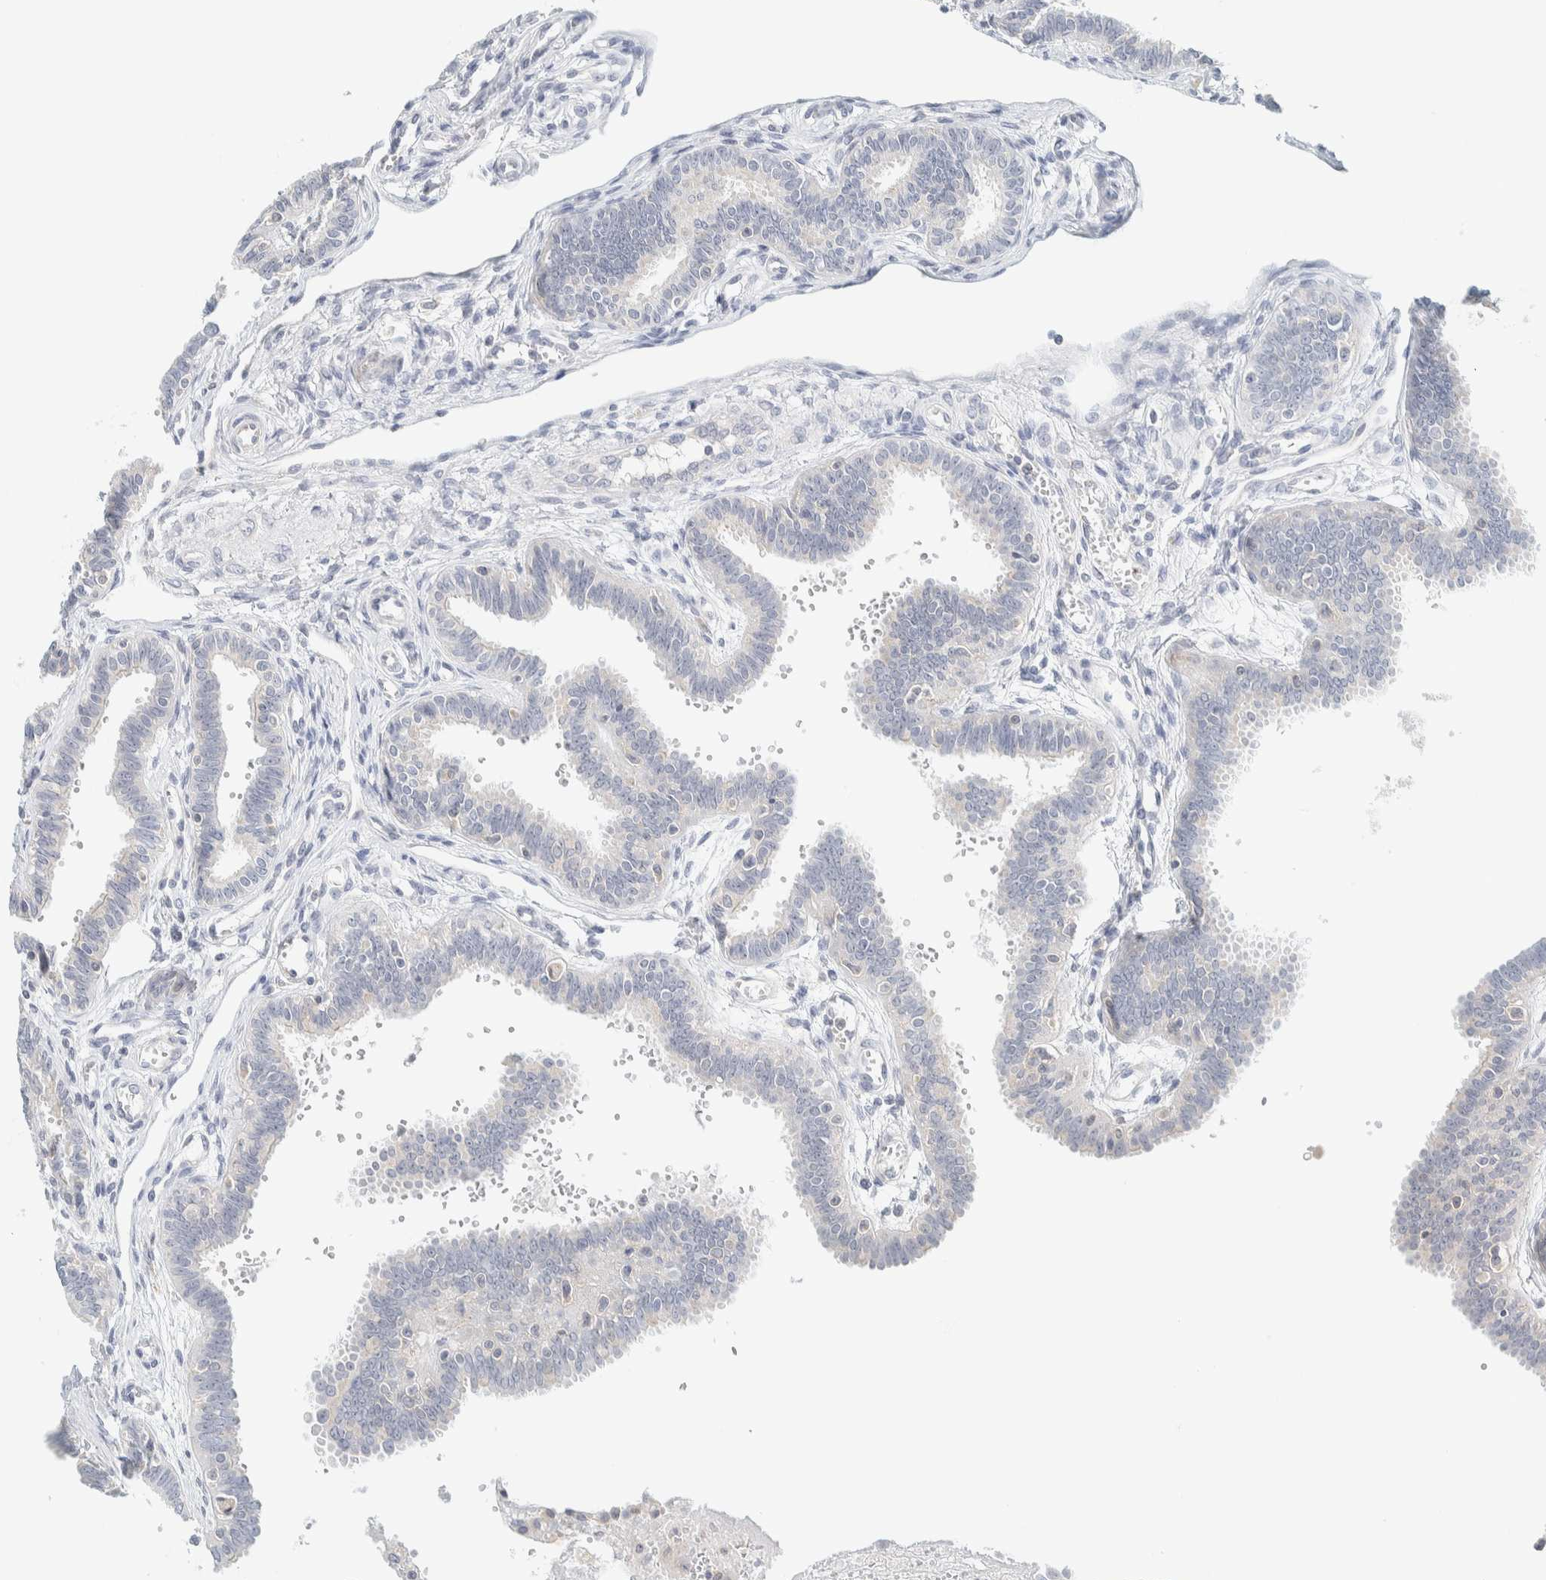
{"staining": {"intensity": "weak", "quantity": "<25%", "location": "nuclear"}, "tissue": "fallopian tube", "cell_type": "Glandular cells", "image_type": "normal", "snomed": [{"axis": "morphology", "description": "Normal tissue, NOS"}, {"axis": "topography", "description": "Fallopian tube"}], "caption": "This is an IHC micrograph of unremarkable human fallopian tube. There is no positivity in glandular cells.", "gene": "NDE1", "patient": {"sex": "female", "age": 32}}